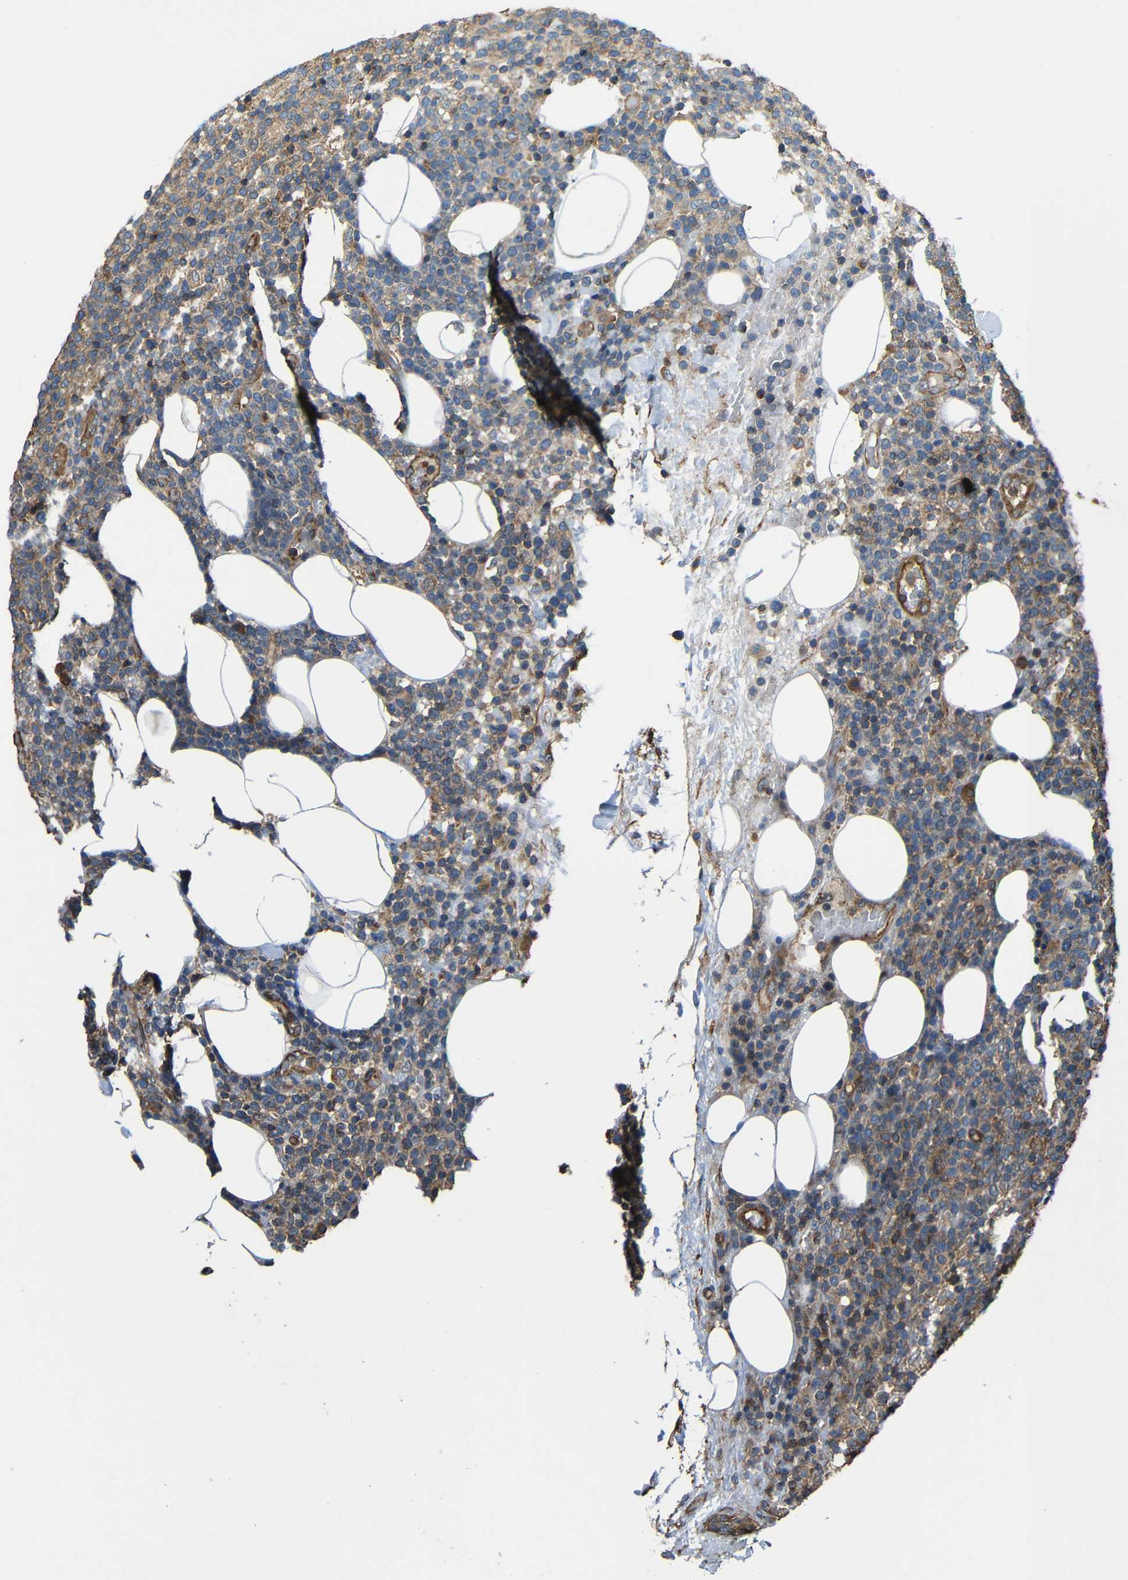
{"staining": {"intensity": "moderate", "quantity": "25%-75%", "location": "cytoplasmic/membranous"}, "tissue": "lymphoma", "cell_type": "Tumor cells", "image_type": "cancer", "snomed": [{"axis": "morphology", "description": "Malignant lymphoma, non-Hodgkin's type, High grade"}, {"axis": "topography", "description": "Lymph node"}], "caption": "Protein staining of high-grade malignant lymphoma, non-Hodgkin's type tissue exhibits moderate cytoplasmic/membranous positivity in approximately 25%-75% of tumor cells.", "gene": "PTCH1", "patient": {"sex": "male", "age": 61}}